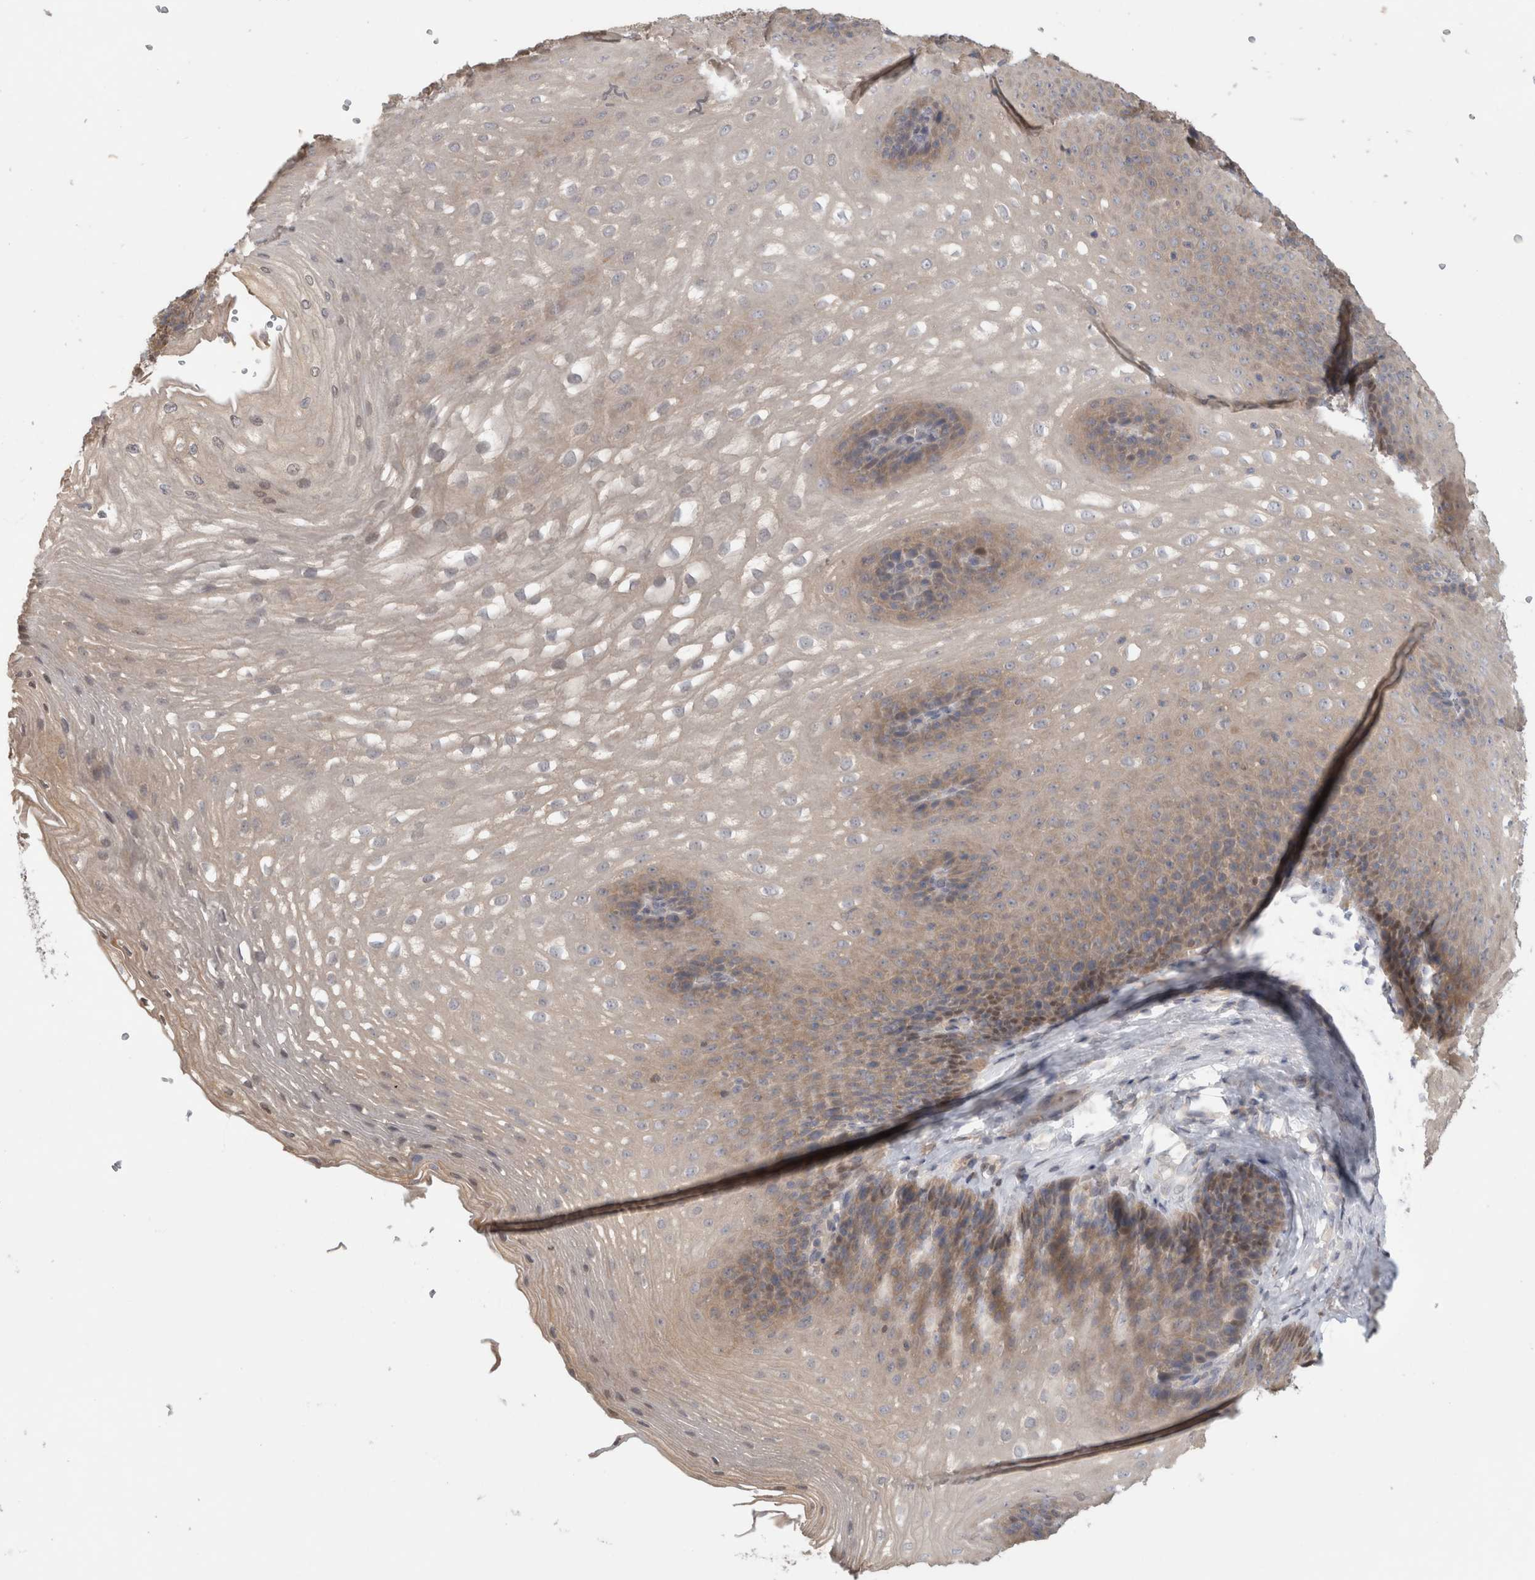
{"staining": {"intensity": "weak", "quantity": "25%-75%", "location": "cytoplasmic/membranous"}, "tissue": "esophagus", "cell_type": "Squamous epithelial cells", "image_type": "normal", "snomed": [{"axis": "morphology", "description": "Normal tissue, NOS"}, {"axis": "topography", "description": "Esophagus"}], "caption": "Weak cytoplasmic/membranous protein expression is present in approximately 25%-75% of squamous epithelial cells in esophagus.", "gene": "PIGP", "patient": {"sex": "female", "age": 66}}